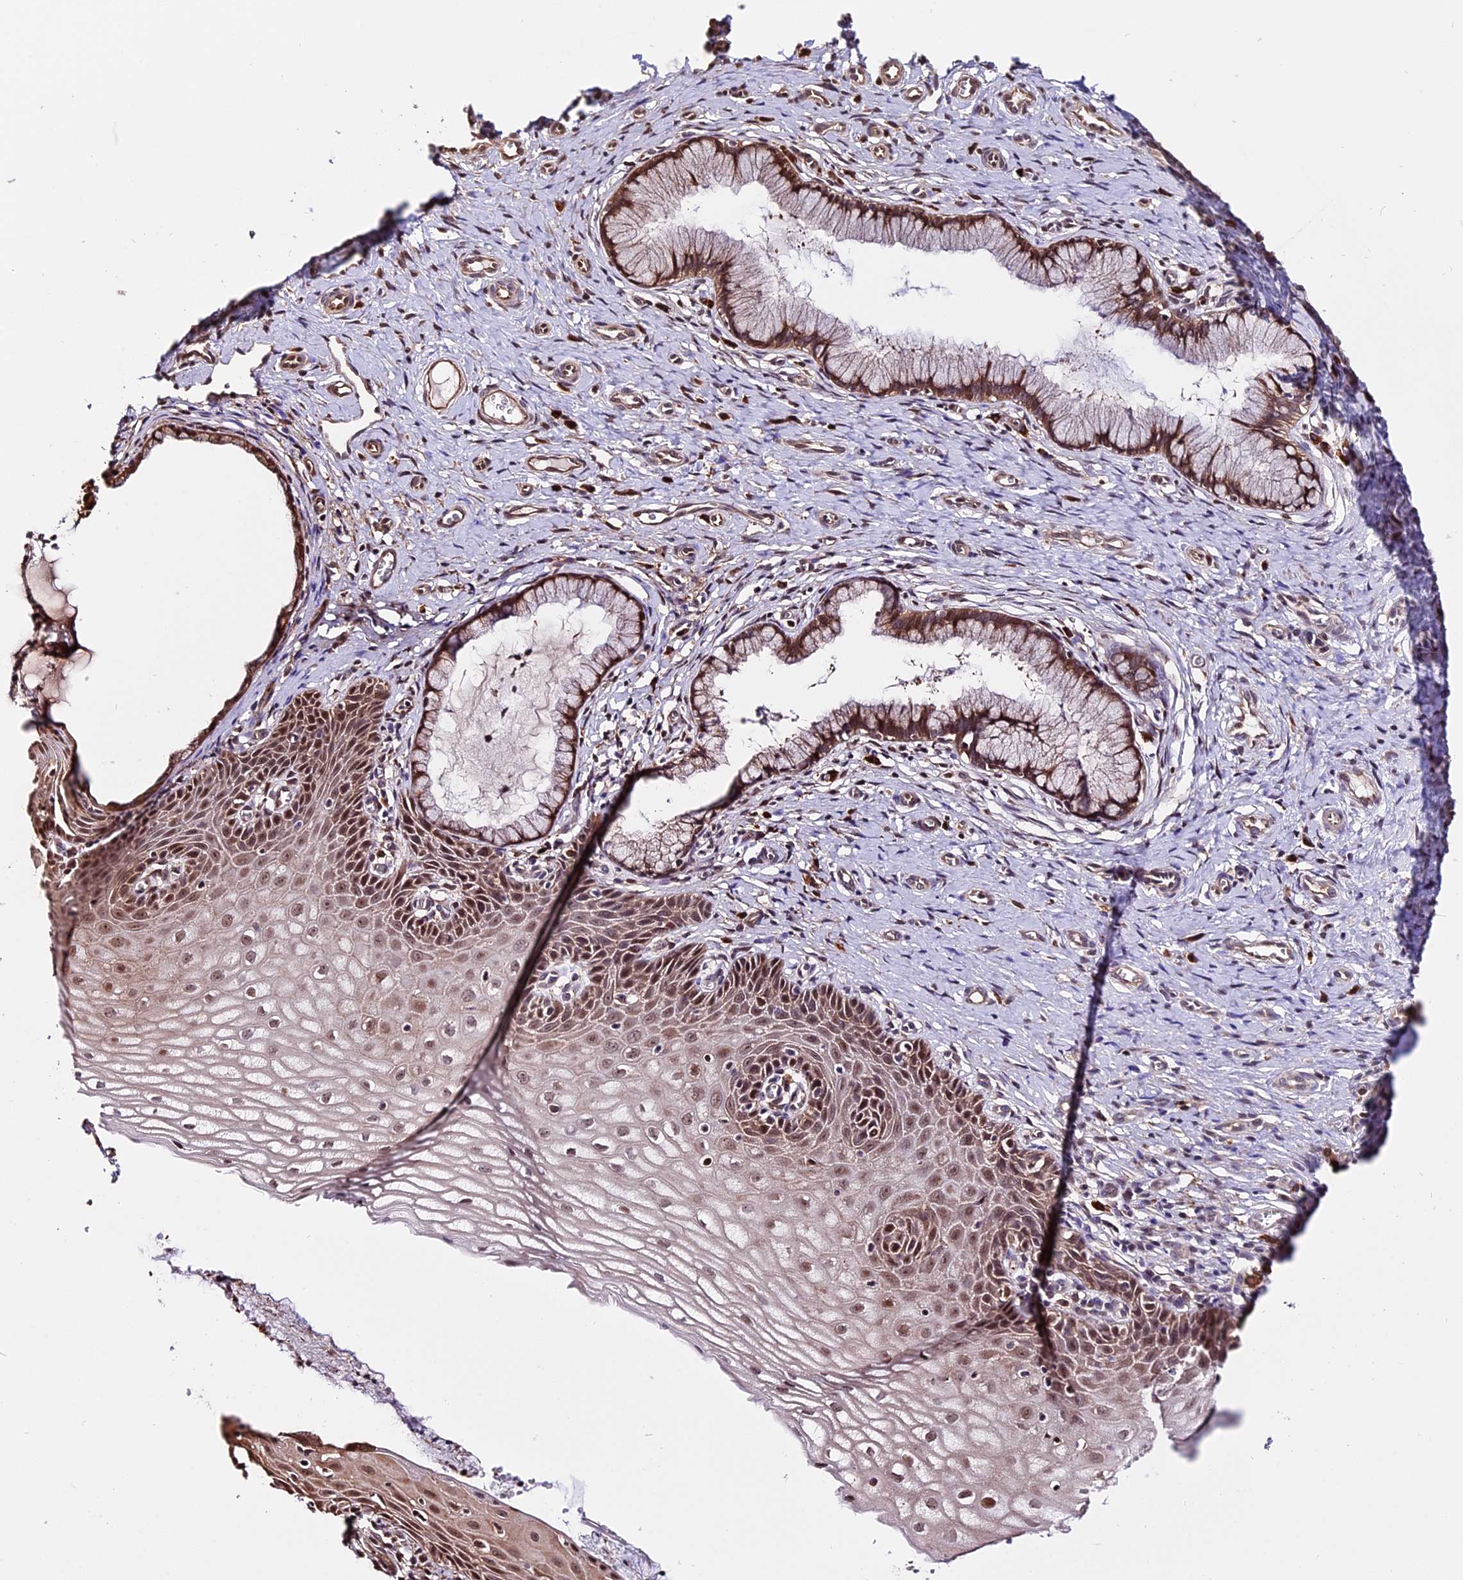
{"staining": {"intensity": "moderate", "quantity": ">75%", "location": "cytoplasmic/membranous,nuclear"}, "tissue": "cervix", "cell_type": "Glandular cells", "image_type": "normal", "snomed": [{"axis": "morphology", "description": "Normal tissue, NOS"}, {"axis": "topography", "description": "Cervix"}], "caption": "This photomicrograph exhibits IHC staining of normal cervix, with medium moderate cytoplasmic/membranous,nuclear expression in approximately >75% of glandular cells.", "gene": "HERPUD1", "patient": {"sex": "female", "age": 36}}